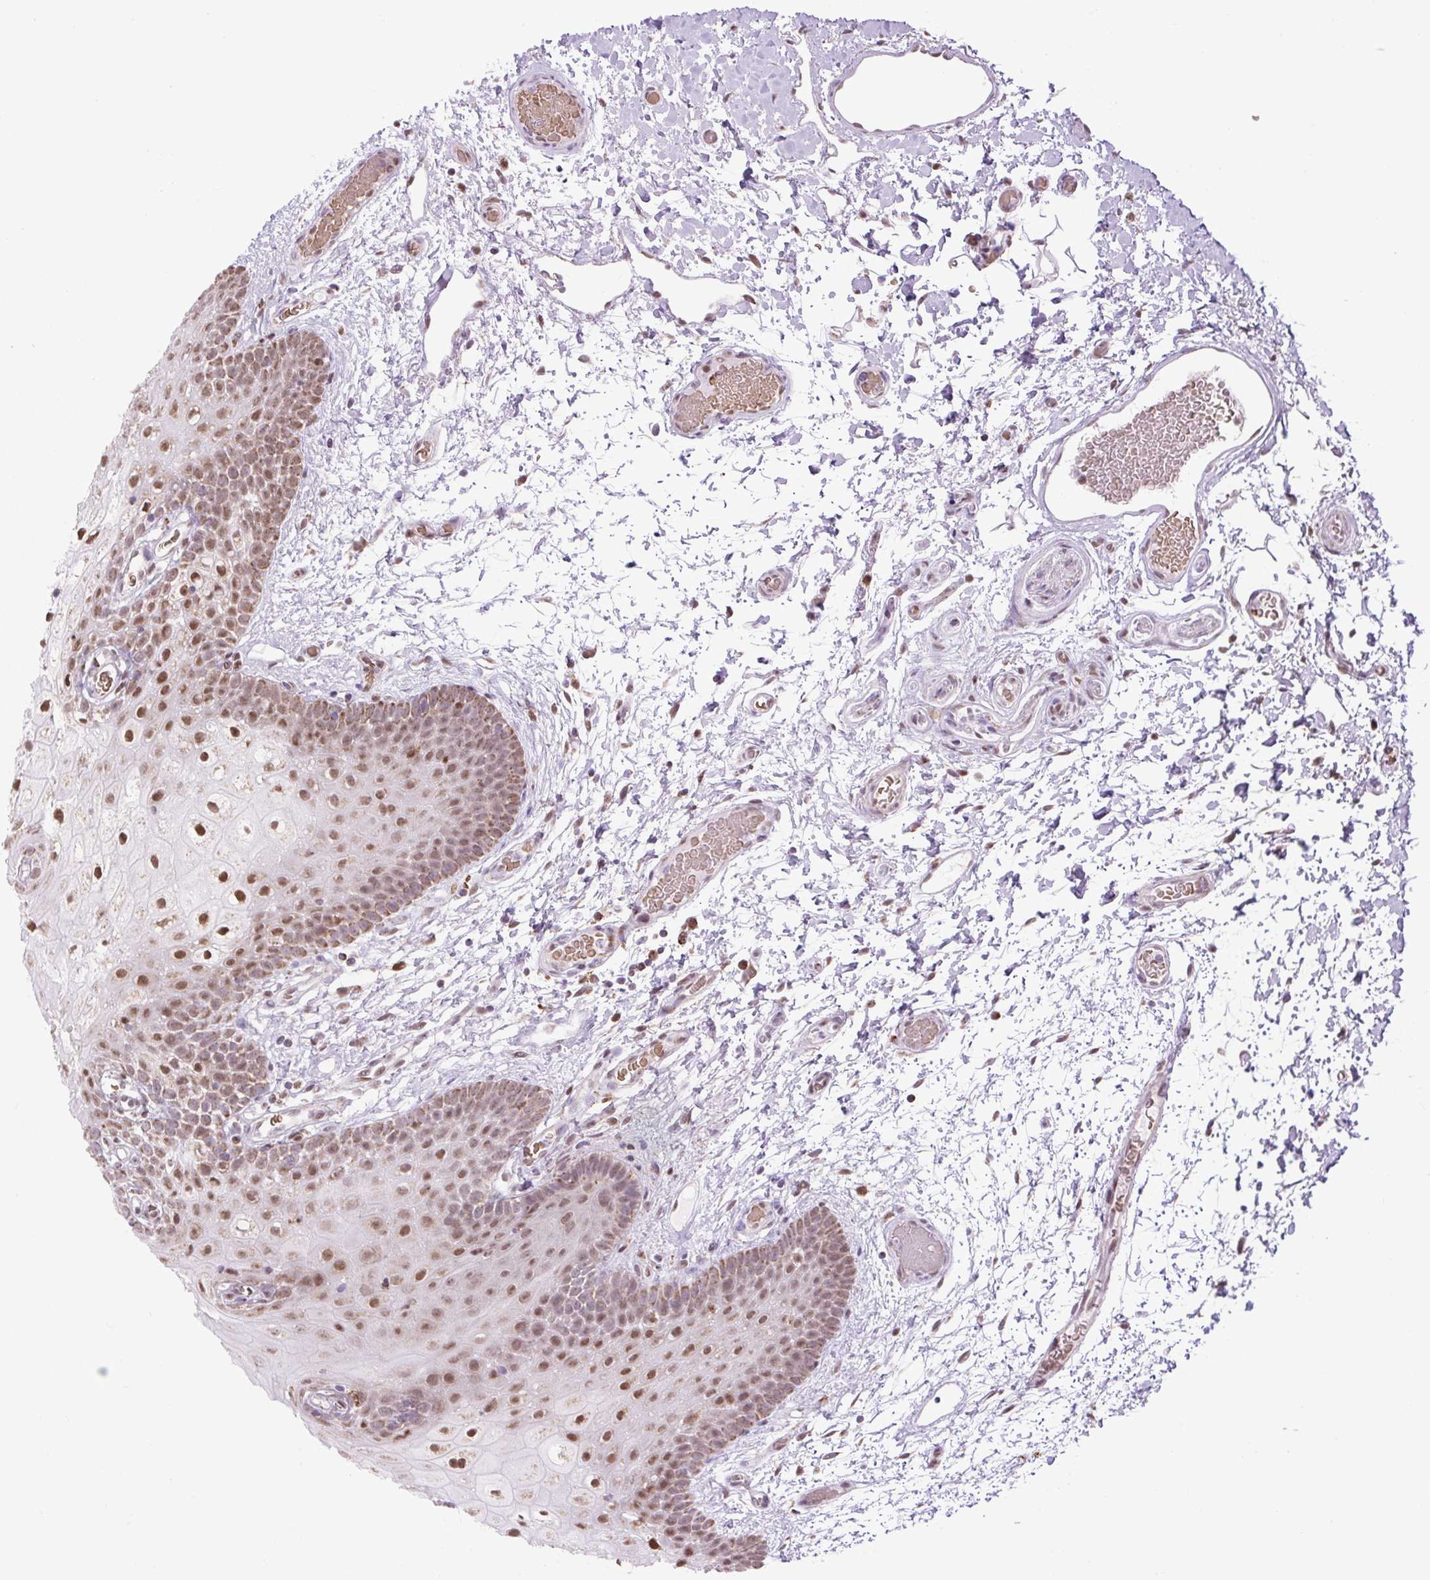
{"staining": {"intensity": "moderate", "quantity": ">75%", "location": "cytoplasmic/membranous,nuclear"}, "tissue": "oral mucosa", "cell_type": "Squamous epithelial cells", "image_type": "normal", "snomed": [{"axis": "morphology", "description": "Normal tissue, NOS"}, {"axis": "morphology", "description": "Squamous cell carcinoma, NOS"}, {"axis": "topography", "description": "Oral tissue"}, {"axis": "topography", "description": "Tounge, NOS"}, {"axis": "topography", "description": "Head-Neck"}], "caption": "Oral mucosa stained for a protein exhibits moderate cytoplasmic/membranous,nuclear positivity in squamous epithelial cells. The protein of interest is shown in brown color, while the nuclei are stained blue.", "gene": "SCO2", "patient": {"sex": "male", "age": 76}}